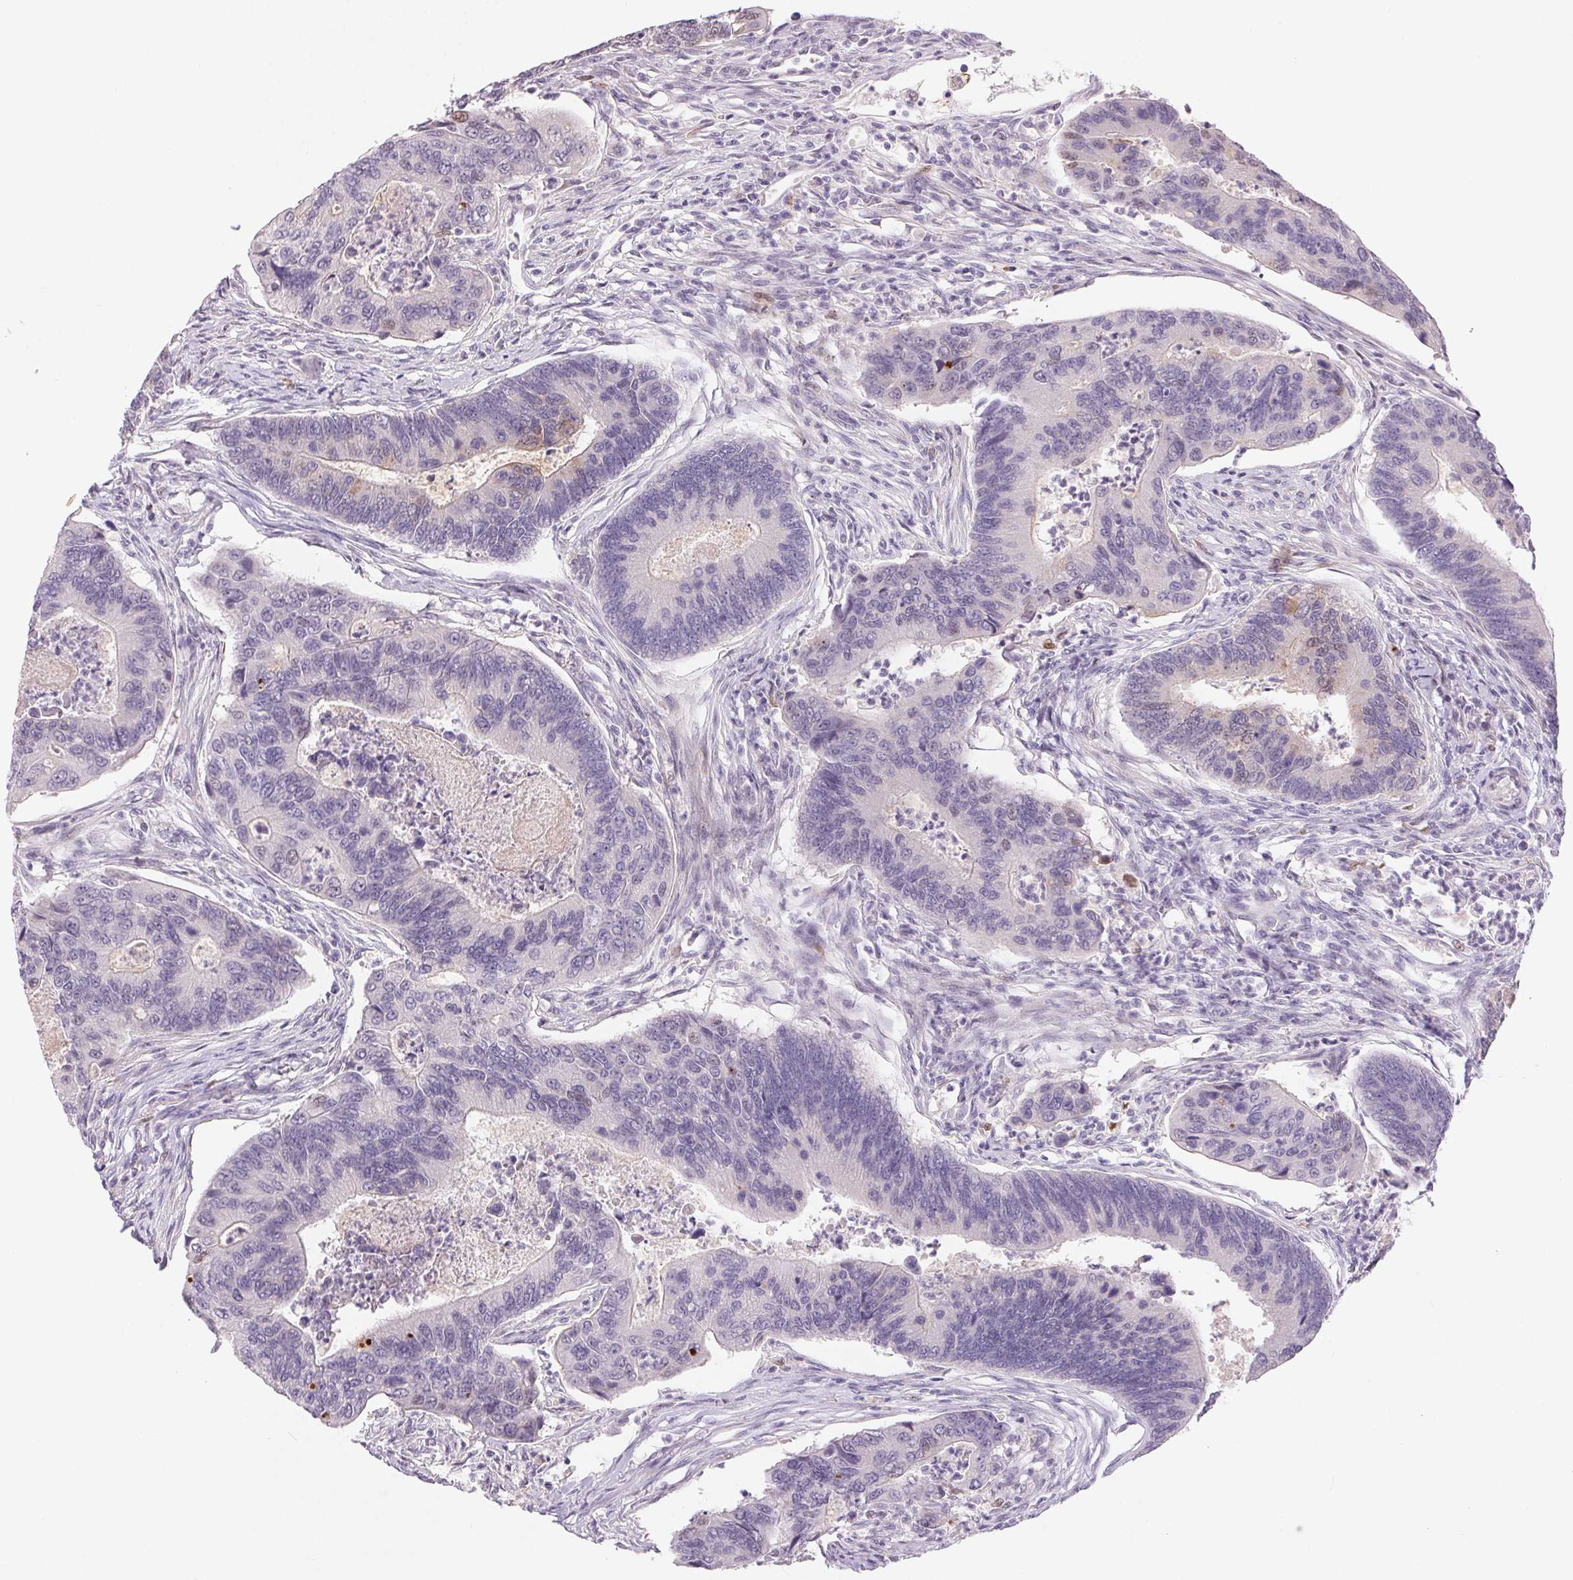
{"staining": {"intensity": "negative", "quantity": "none", "location": "none"}, "tissue": "colorectal cancer", "cell_type": "Tumor cells", "image_type": "cancer", "snomed": [{"axis": "morphology", "description": "Adenocarcinoma, NOS"}, {"axis": "topography", "description": "Colon"}], "caption": "Tumor cells are negative for protein expression in human colorectal cancer.", "gene": "RPGRIP1", "patient": {"sex": "female", "age": 67}}